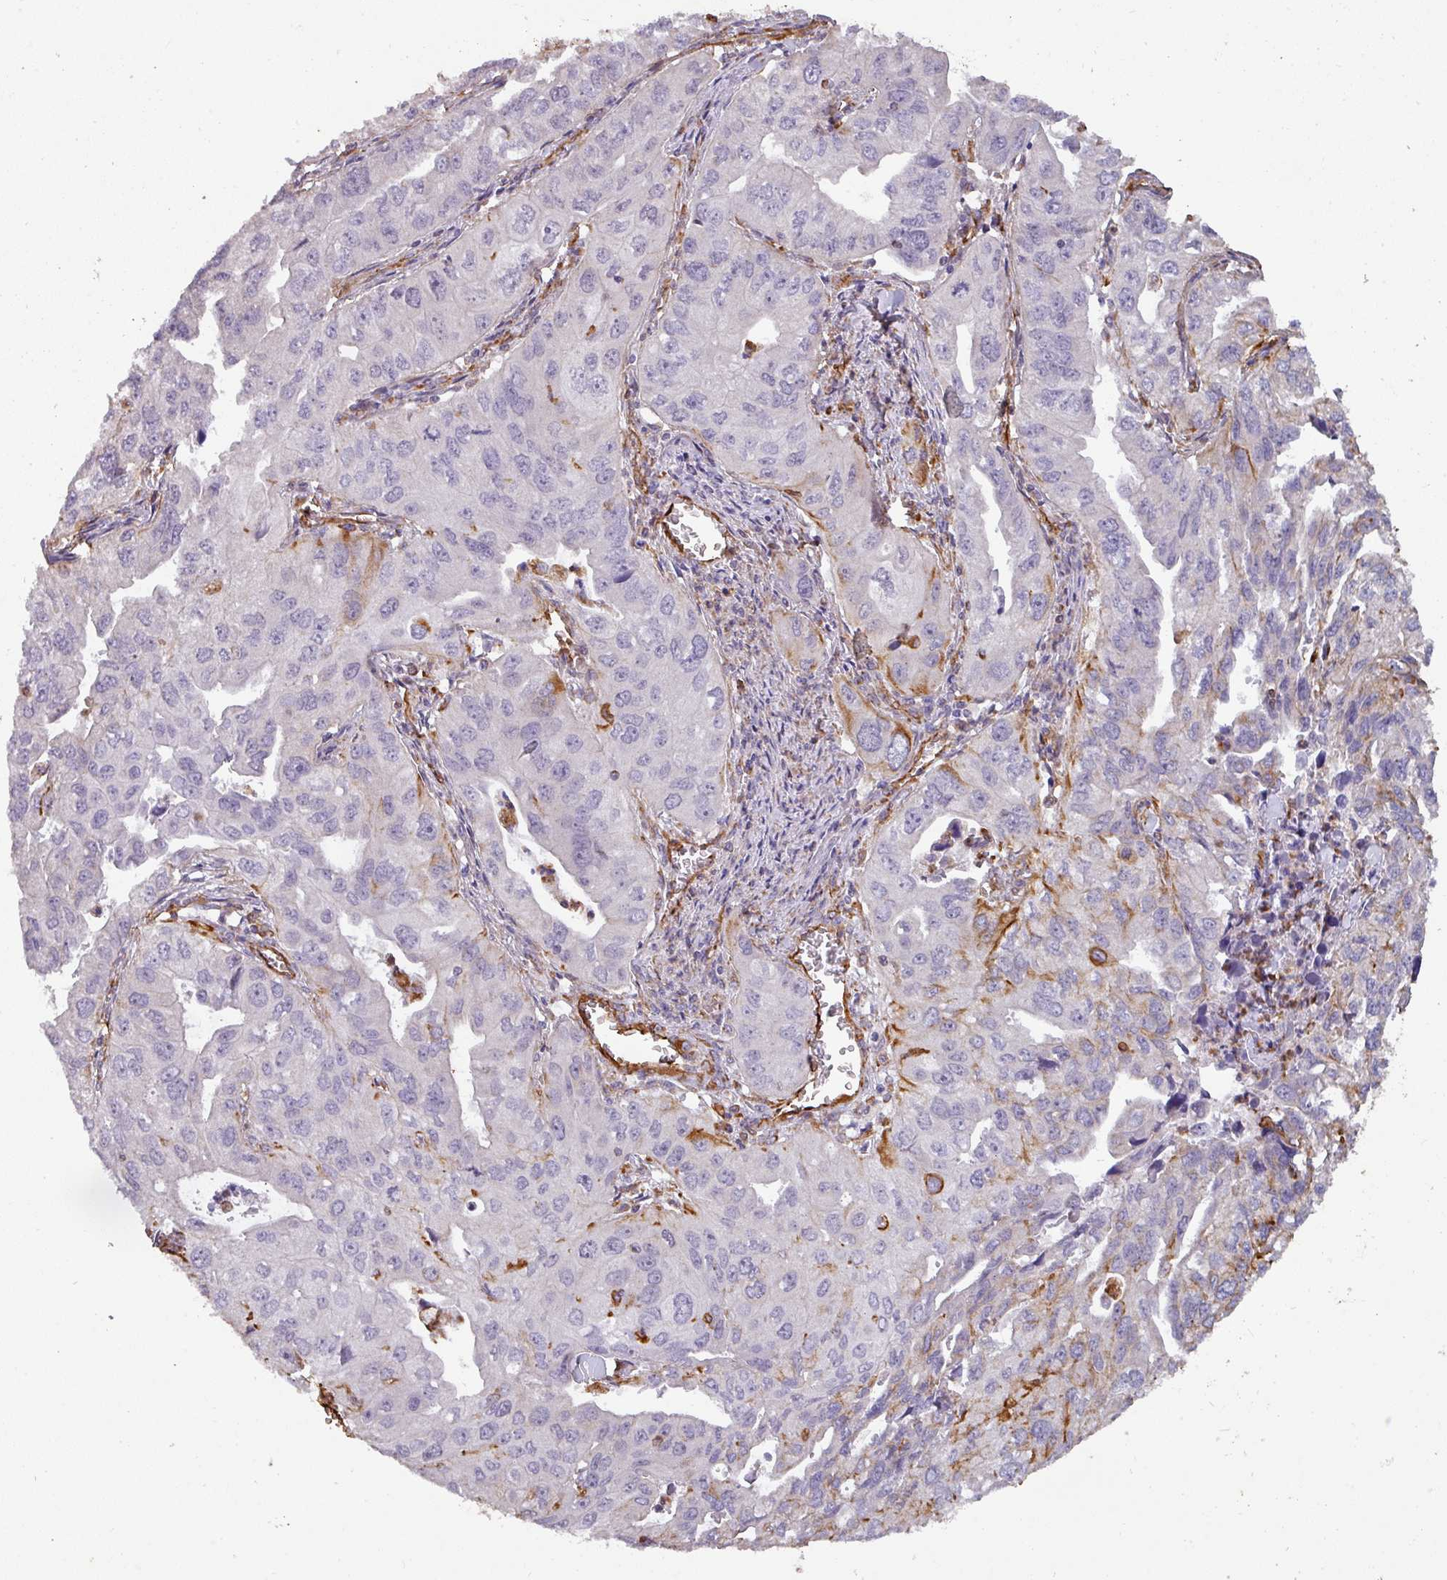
{"staining": {"intensity": "negative", "quantity": "none", "location": "none"}, "tissue": "lung cancer", "cell_type": "Tumor cells", "image_type": "cancer", "snomed": [{"axis": "morphology", "description": "Adenocarcinoma, NOS"}, {"axis": "topography", "description": "Lung"}], "caption": "This is a image of immunohistochemistry staining of lung adenocarcinoma, which shows no positivity in tumor cells.", "gene": "ZNF280C", "patient": {"sex": "male", "age": 48}}